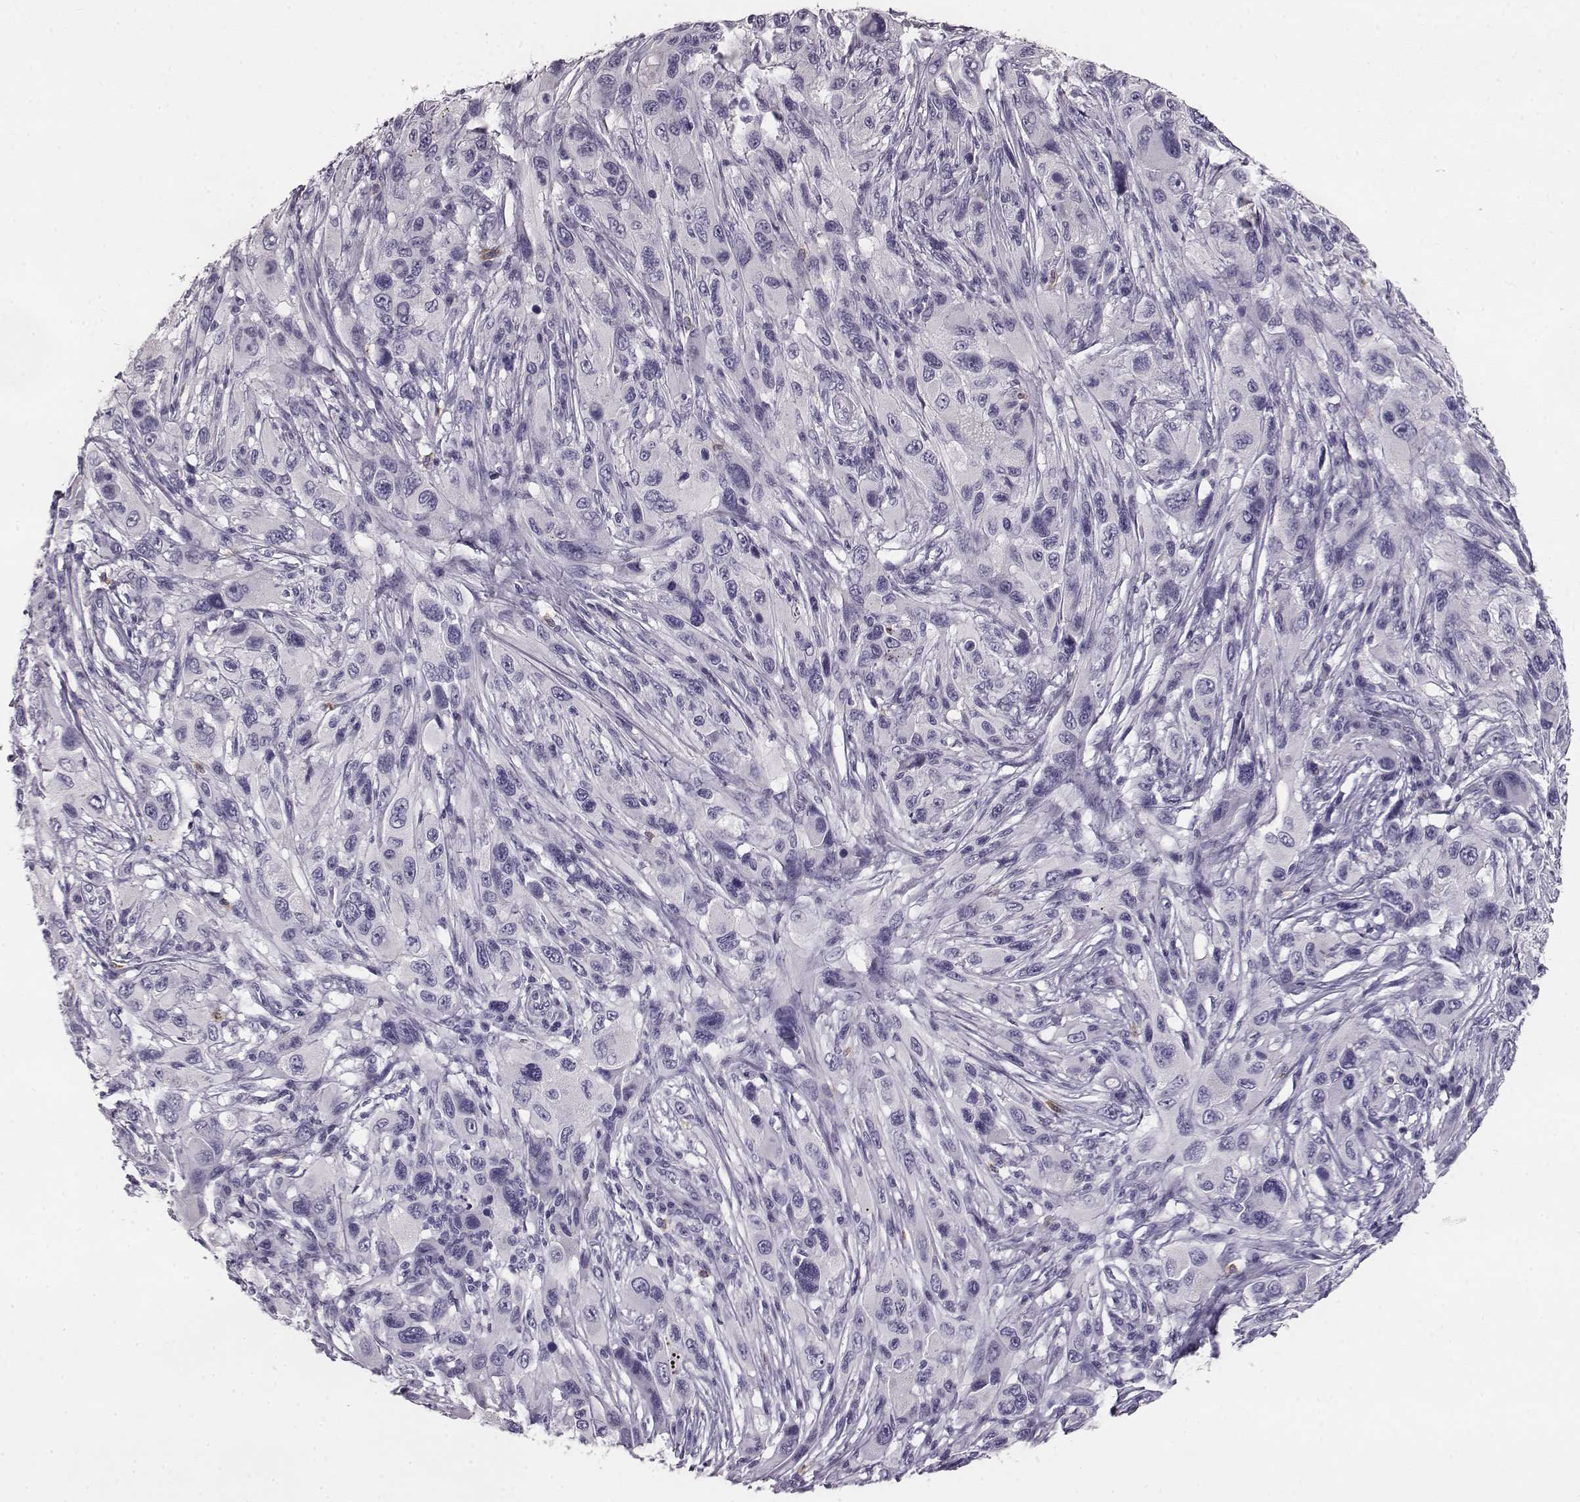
{"staining": {"intensity": "negative", "quantity": "none", "location": "none"}, "tissue": "melanoma", "cell_type": "Tumor cells", "image_type": "cancer", "snomed": [{"axis": "morphology", "description": "Malignant melanoma, NOS"}, {"axis": "topography", "description": "Skin"}], "caption": "IHC image of neoplastic tissue: melanoma stained with DAB (3,3'-diaminobenzidine) demonstrates no significant protein expression in tumor cells.", "gene": "NPTXR", "patient": {"sex": "male", "age": 53}}